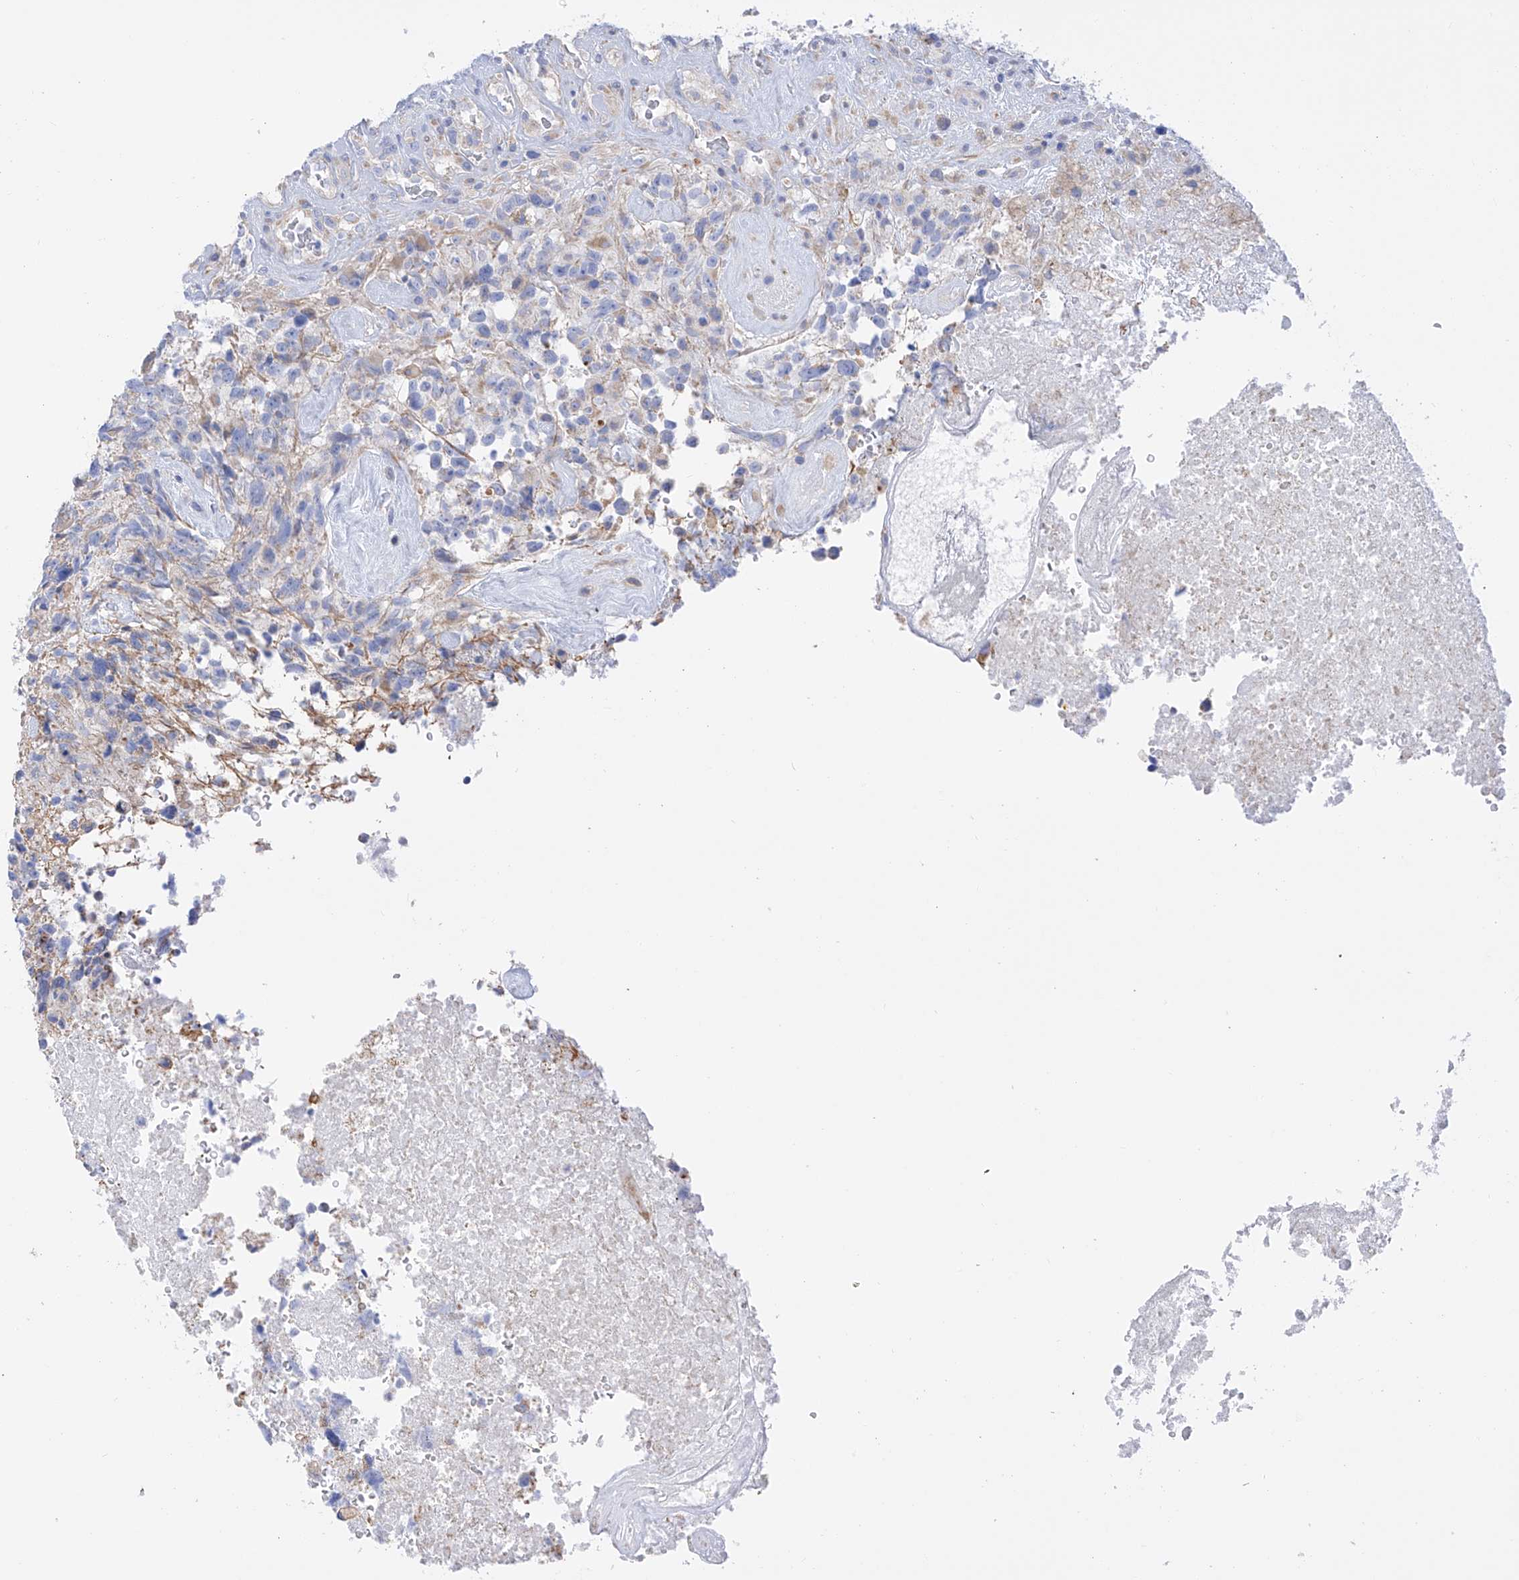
{"staining": {"intensity": "negative", "quantity": "none", "location": "none"}, "tissue": "glioma", "cell_type": "Tumor cells", "image_type": "cancer", "snomed": [{"axis": "morphology", "description": "Glioma, malignant, High grade"}, {"axis": "topography", "description": "Brain"}], "caption": "This micrograph is of glioma stained with immunohistochemistry to label a protein in brown with the nuclei are counter-stained blue. There is no staining in tumor cells.", "gene": "FLG", "patient": {"sex": "male", "age": 69}}